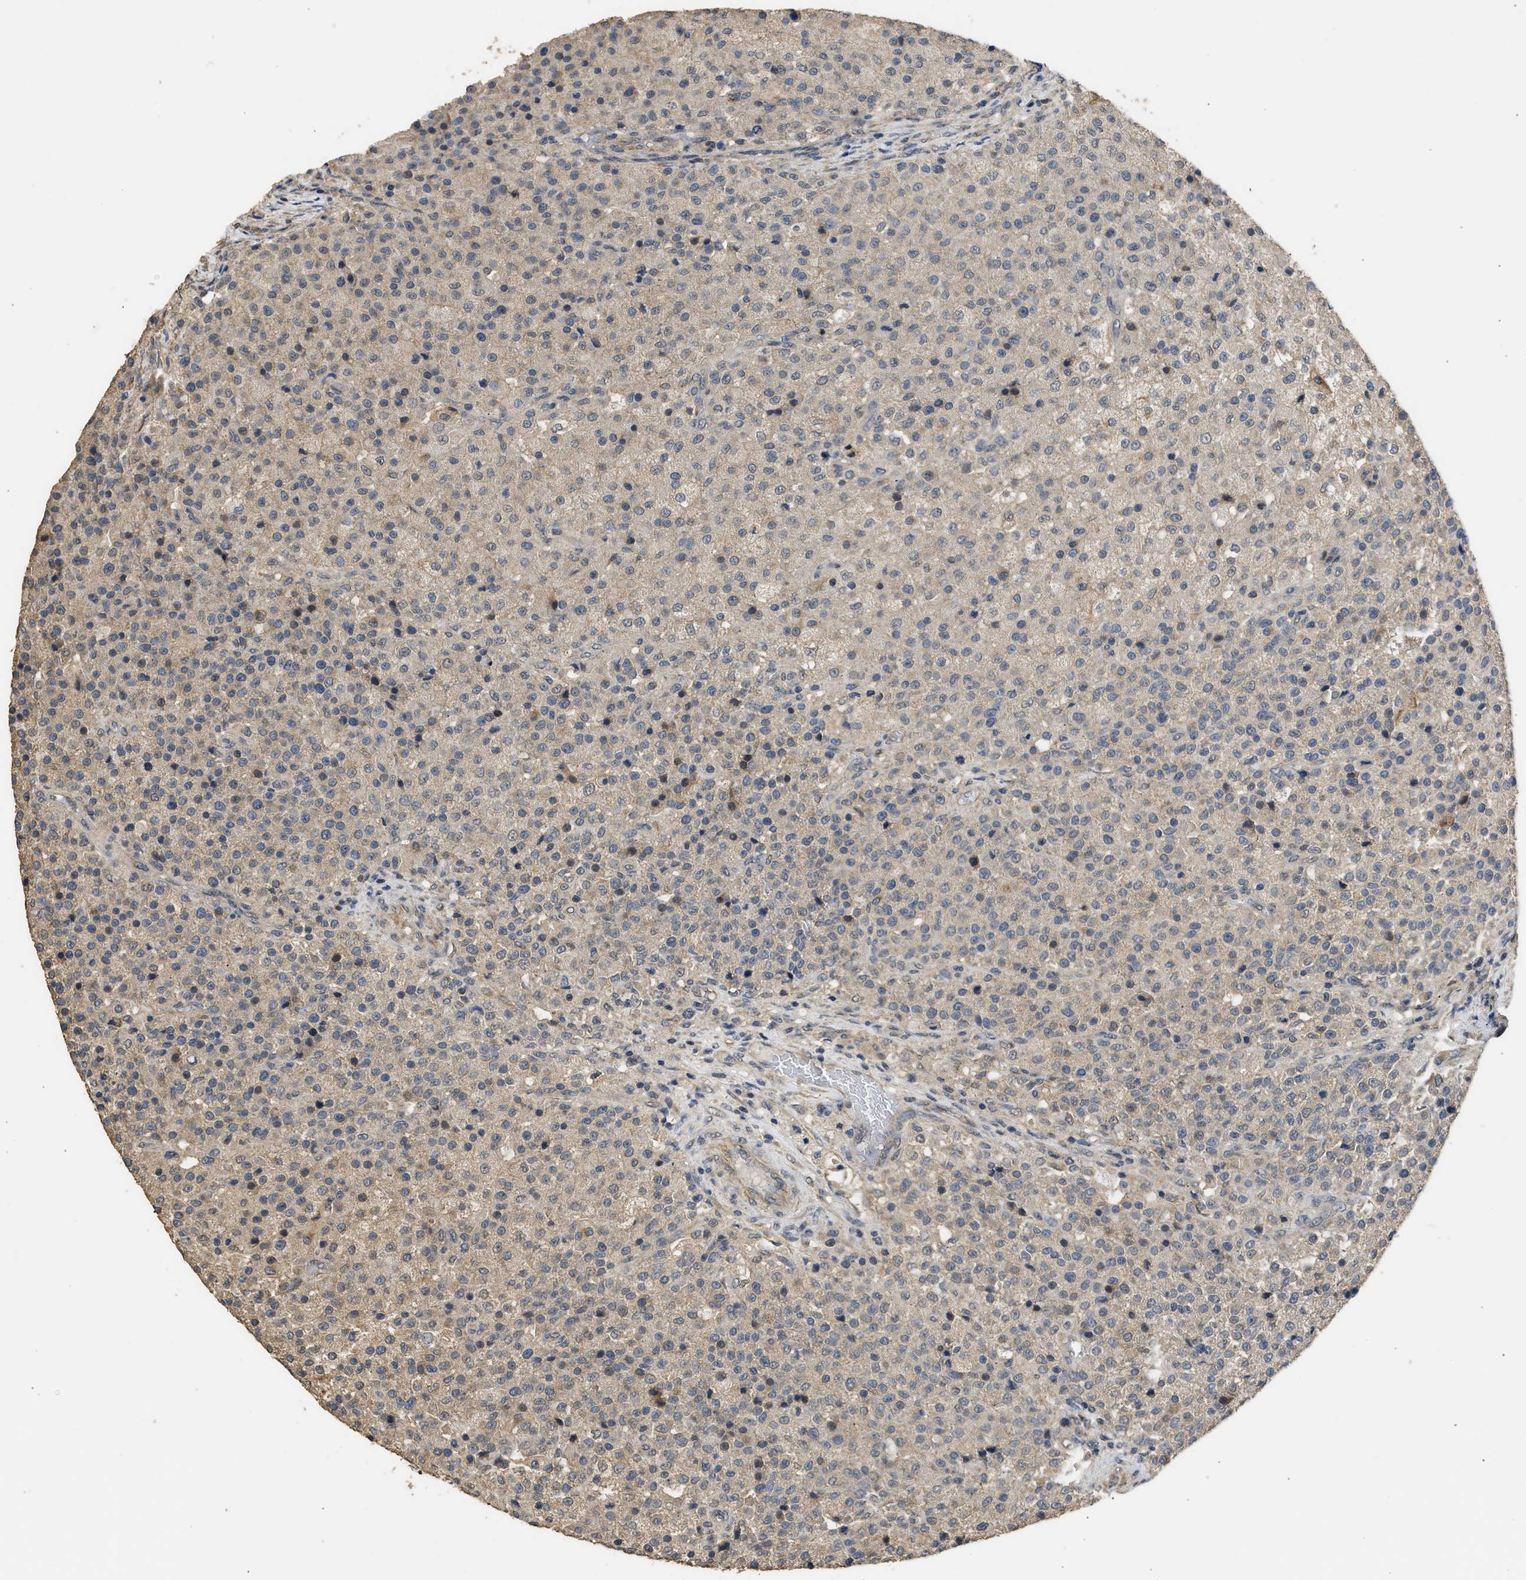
{"staining": {"intensity": "weak", "quantity": ">75%", "location": "cytoplasmic/membranous"}, "tissue": "testis cancer", "cell_type": "Tumor cells", "image_type": "cancer", "snomed": [{"axis": "morphology", "description": "Seminoma, NOS"}, {"axis": "topography", "description": "Testis"}], "caption": "Immunohistochemistry image of human testis seminoma stained for a protein (brown), which demonstrates low levels of weak cytoplasmic/membranous expression in approximately >75% of tumor cells.", "gene": "SPINT2", "patient": {"sex": "male", "age": 59}}